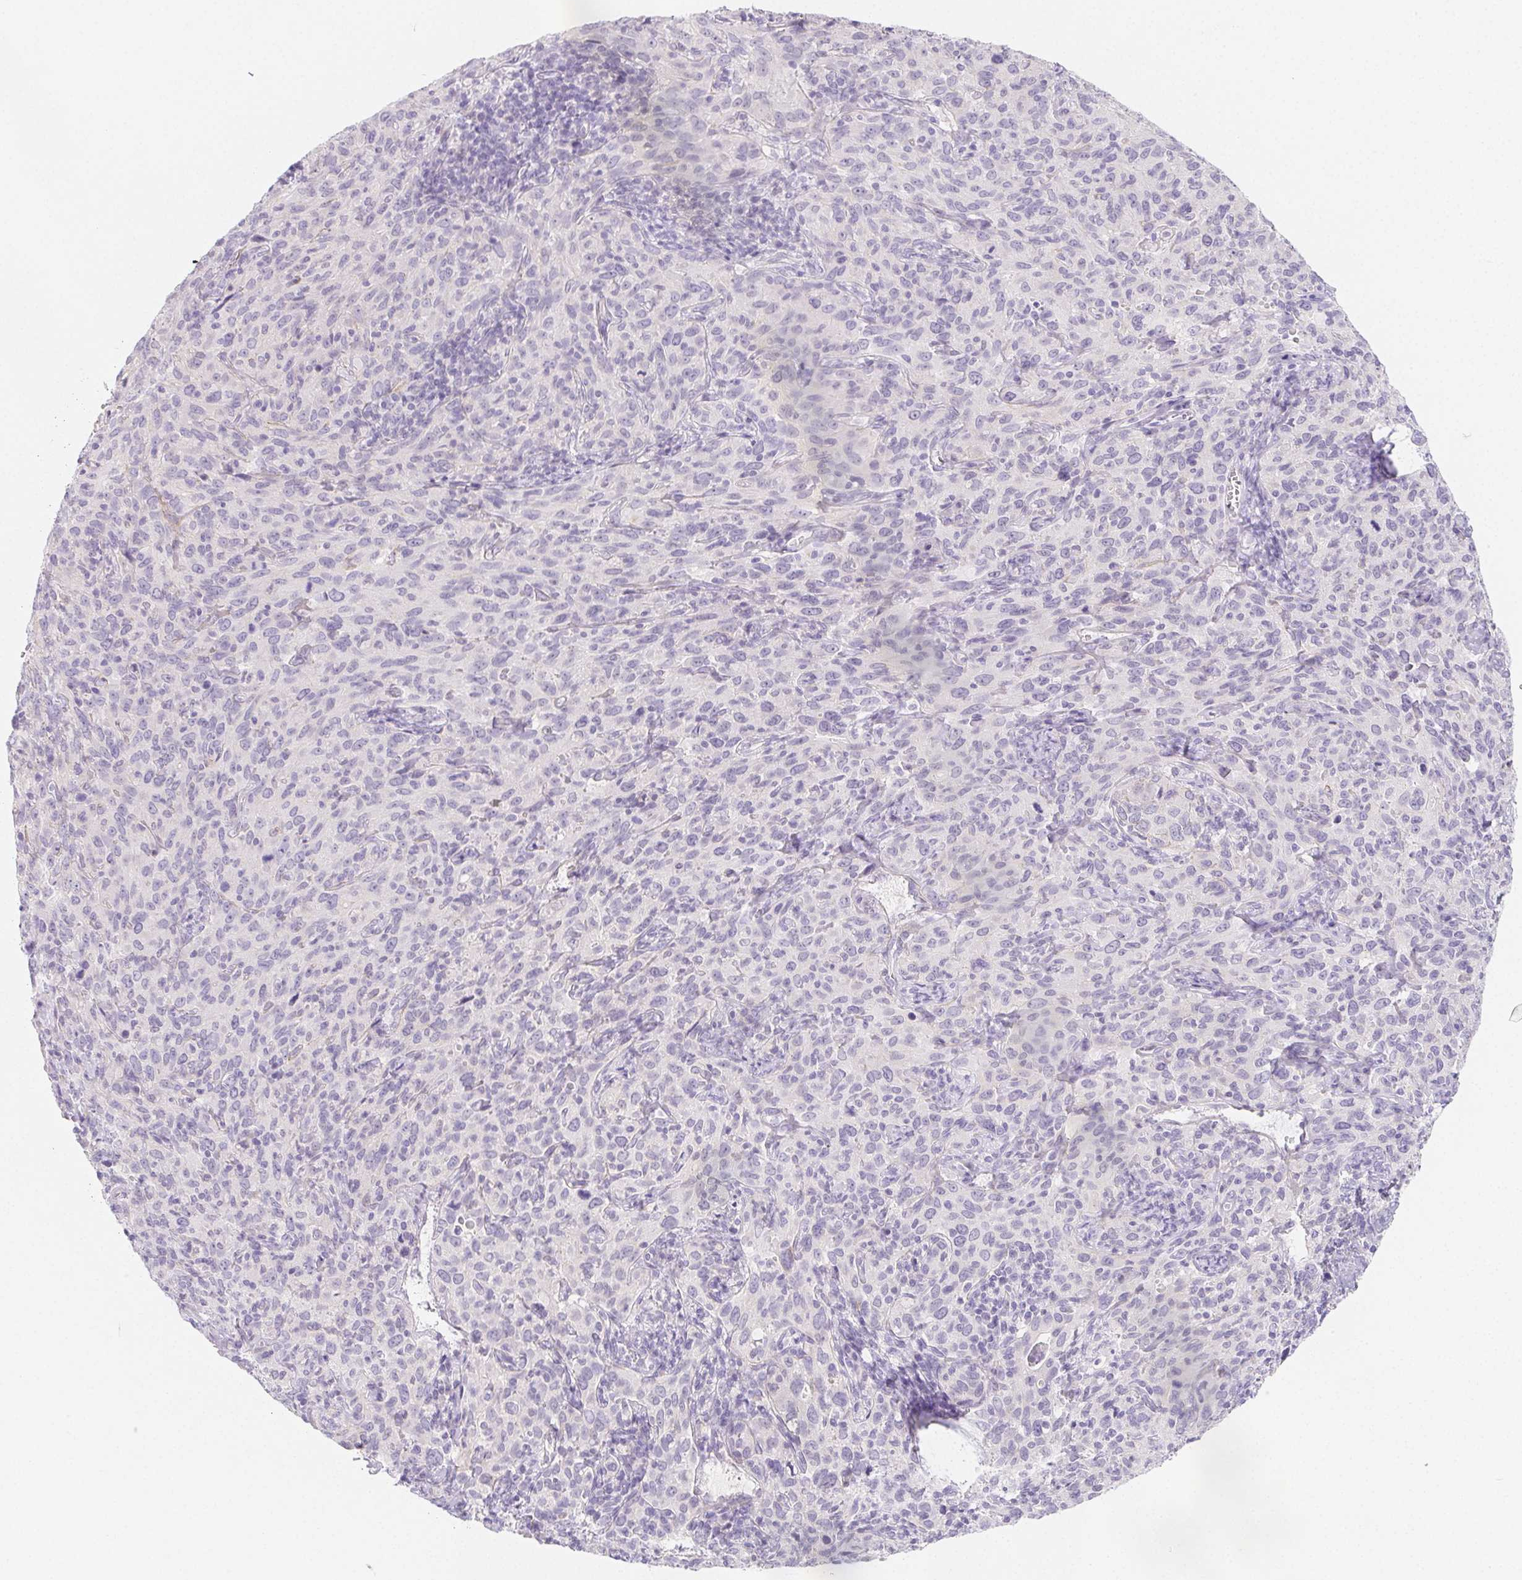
{"staining": {"intensity": "negative", "quantity": "none", "location": "none"}, "tissue": "cervical cancer", "cell_type": "Tumor cells", "image_type": "cancer", "snomed": [{"axis": "morphology", "description": "Squamous cell carcinoma, NOS"}, {"axis": "topography", "description": "Cervix"}], "caption": "An IHC histopathology image of squamous cell carcinoma (cervical) is shown. There is no staining in tumor cells of squamous cell carcinoma (cervical).", "gene": "ZBBX", "patient": {"sex": "female", "age": 51}}